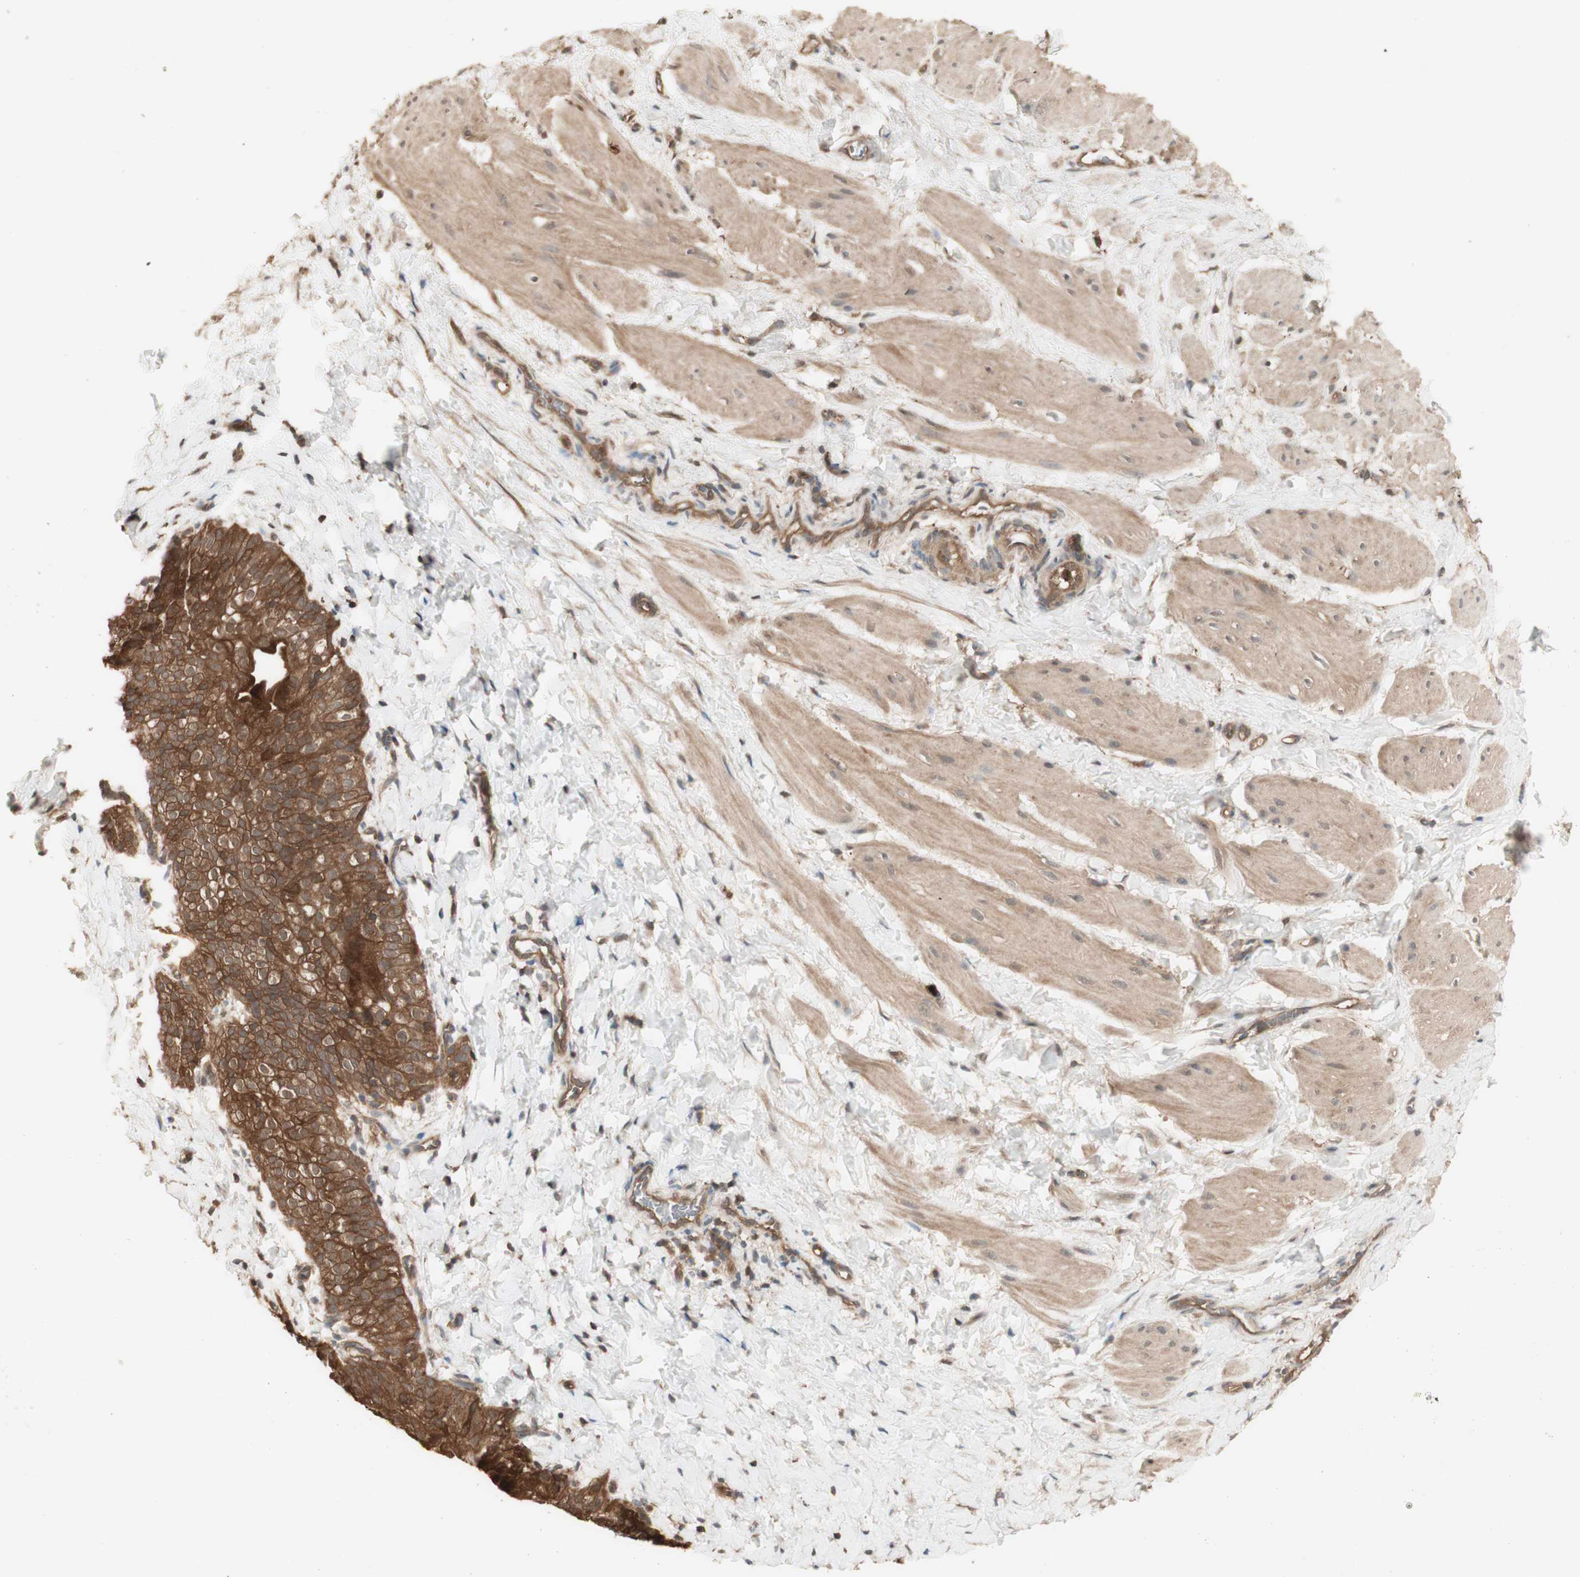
{"staining": {"intensity": "weak", "quantity": ">75%", "location": "cytoplasmic/membranous"}, "tissue": "smooth muscle", "cell_type": "Smooth muscle cells", "image_type": "normal", "snomed": [{"axis": "morphology", "description": "Normal tissue, NOS"}, {"axis": "topography", "description": "Smooth muscle"}], "caption": "This is an image of immunohistochemistry (IHC) staining of benign smooth muscle, which shows weak staining in the cytoplasmic/membranous of smooth muscle cells.", "gene": "YWHAB", "patient": {"sex": "male", "age": 16}}